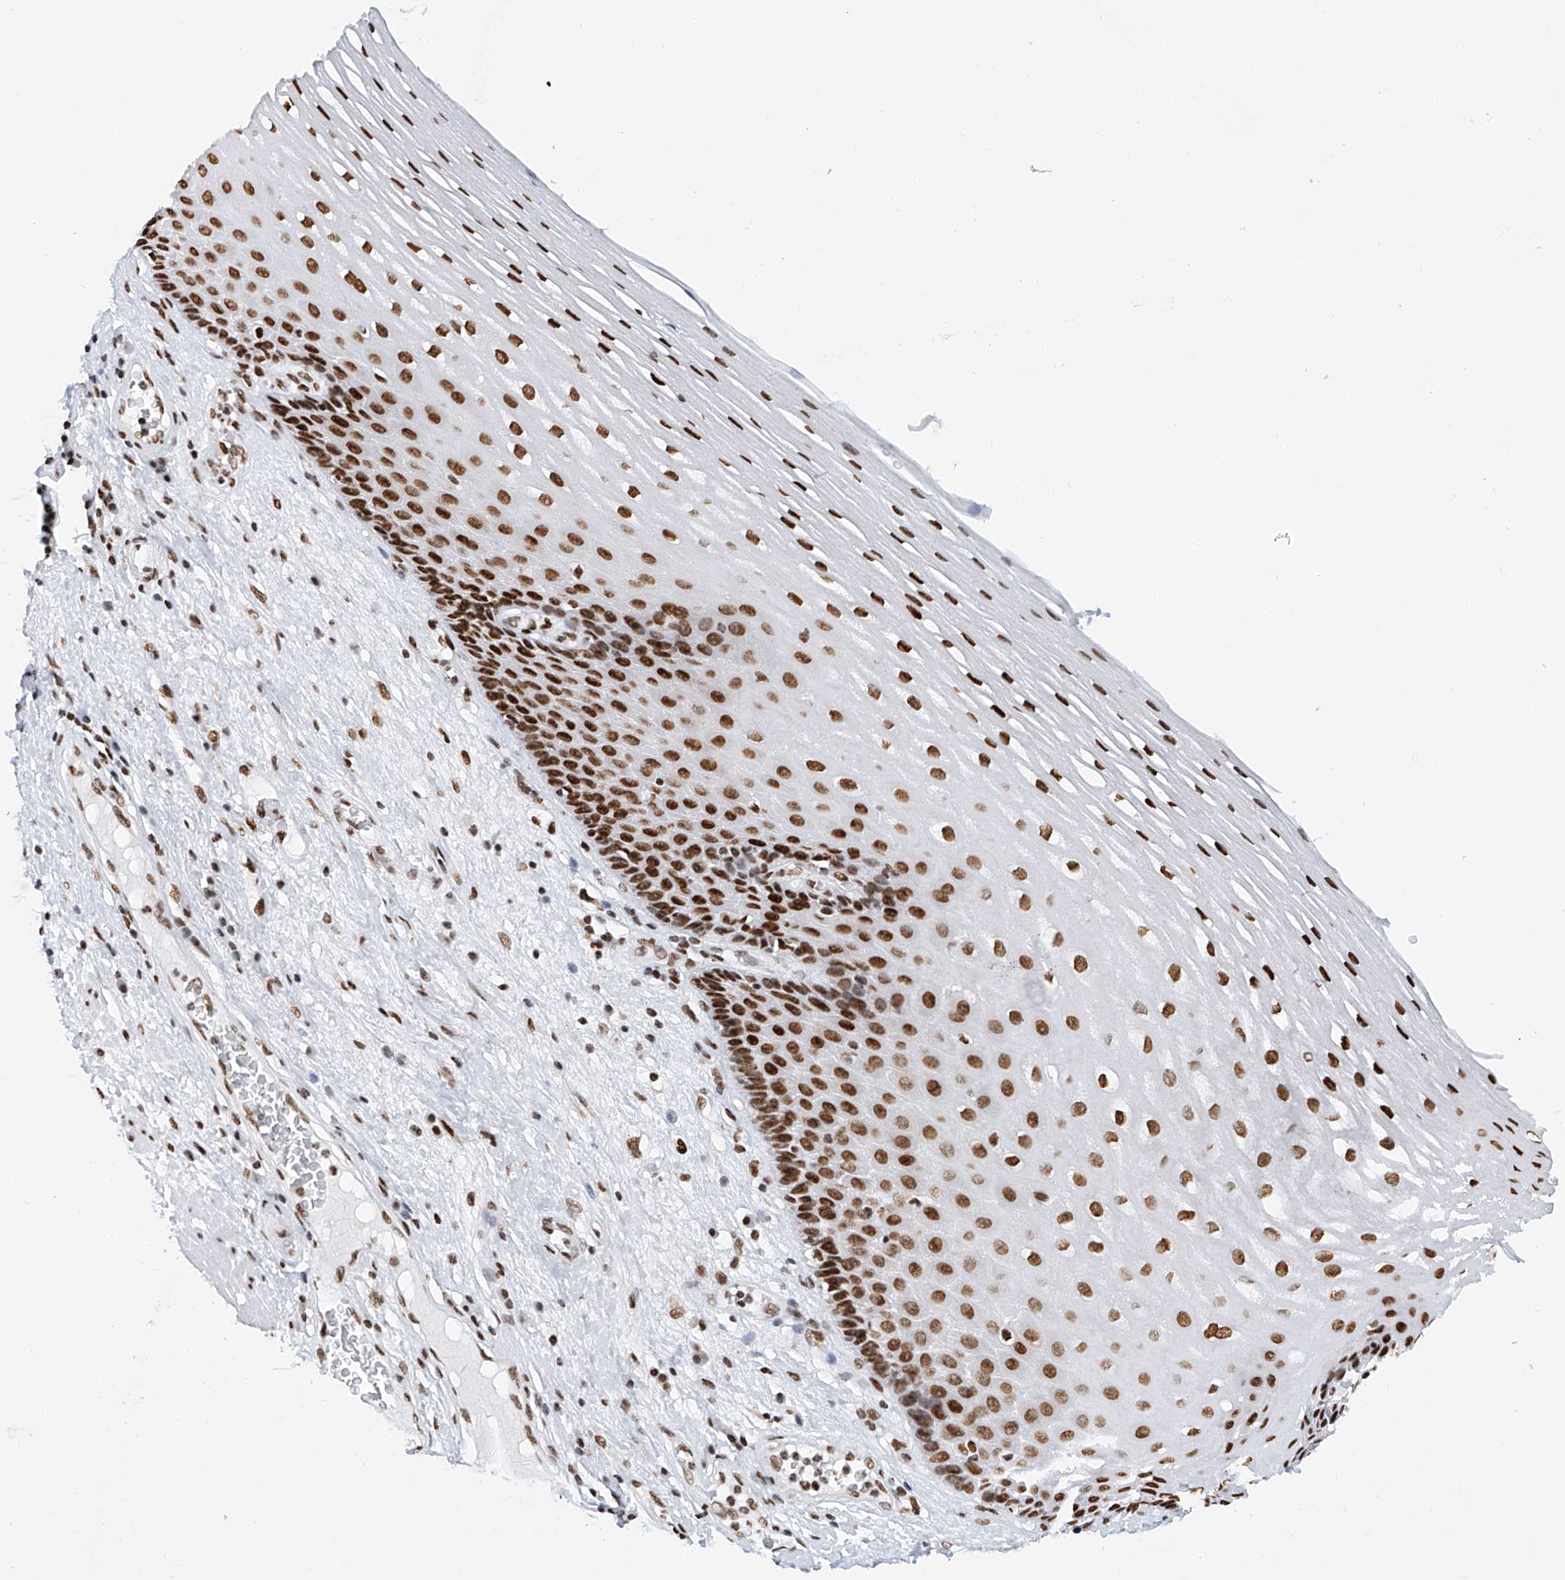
{"staining": {"intensity": "strong", "quantity": ">75%", "location": "nuclear"}, "tissue": "esophagus", "cell_type": "Squamous epithelial cells", "image_type": "normal", "snomed": [{"axis": "morphology", "description": "Normal tissue, NOS"}, {"axis": "topography", "description": "Esophagus"}], "caption": "Squamous epithelial cells exhibit high levels of strong nuclear expression in about >75% of cells in unremarkable human esophagus. (brown staining indicates protein expression, while blue staining denotes nuclei).", "gene": "SRSF6", "patient": {"sex": "male", "age": 62}}